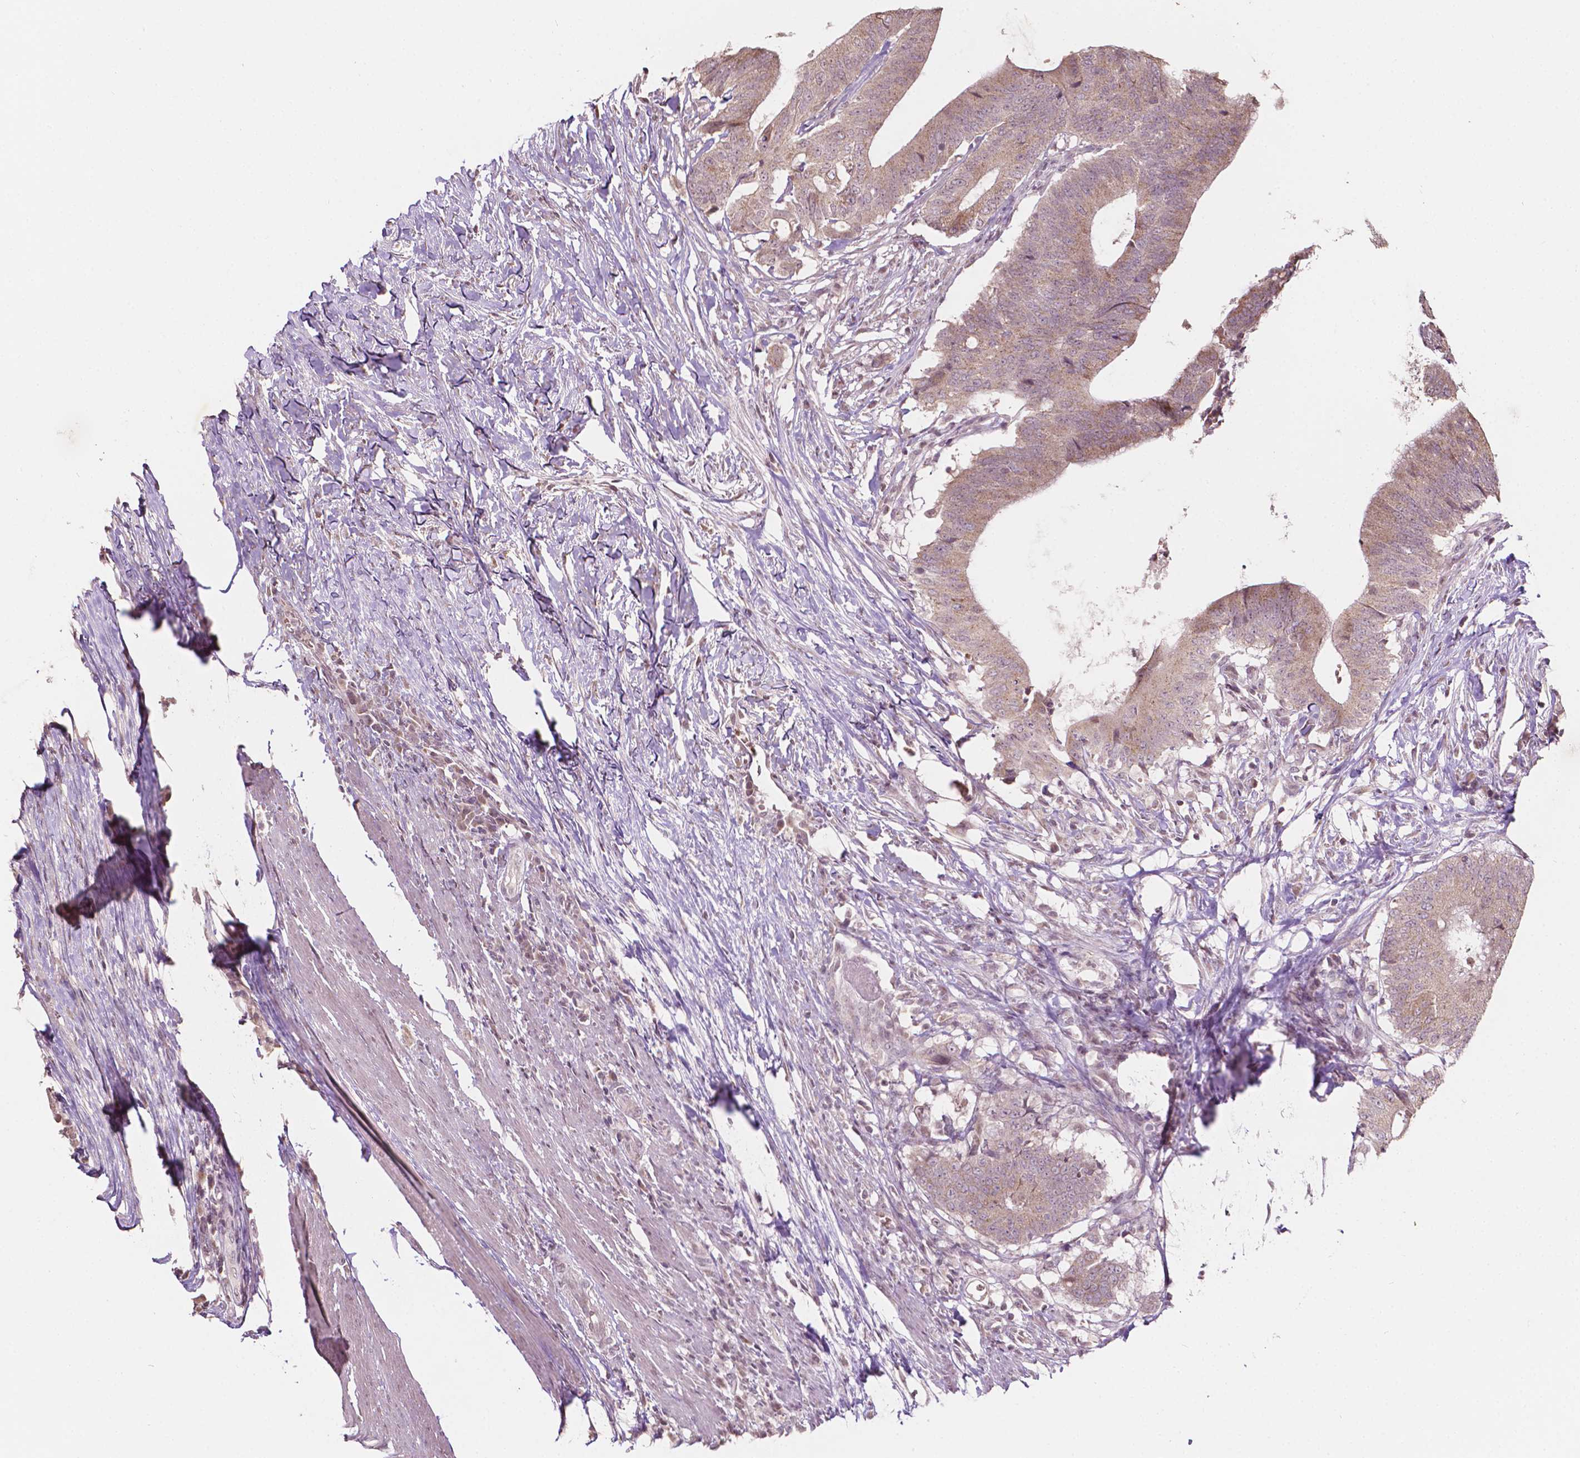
{"staining": {"intensity": "weak", "quantity": ">75%", "location": "cytoplasmic/membranous"}, "tissue": "colorectal cancer", "cell_type": "Tumor cells", "image_type": "cancer", "snomed": [{"axis": "morphology", "description": "Adenocarcinoma, NOS"}, {"axis": "topography", "description": "Colon"}], "caption": "Weak cytoplasmic/membranous positivity is present in about >75% of tumor cells in colorectal adenocarcinoma.", "gene": "NOS1AP", "patient": {"sex": "female", "age": 43}}